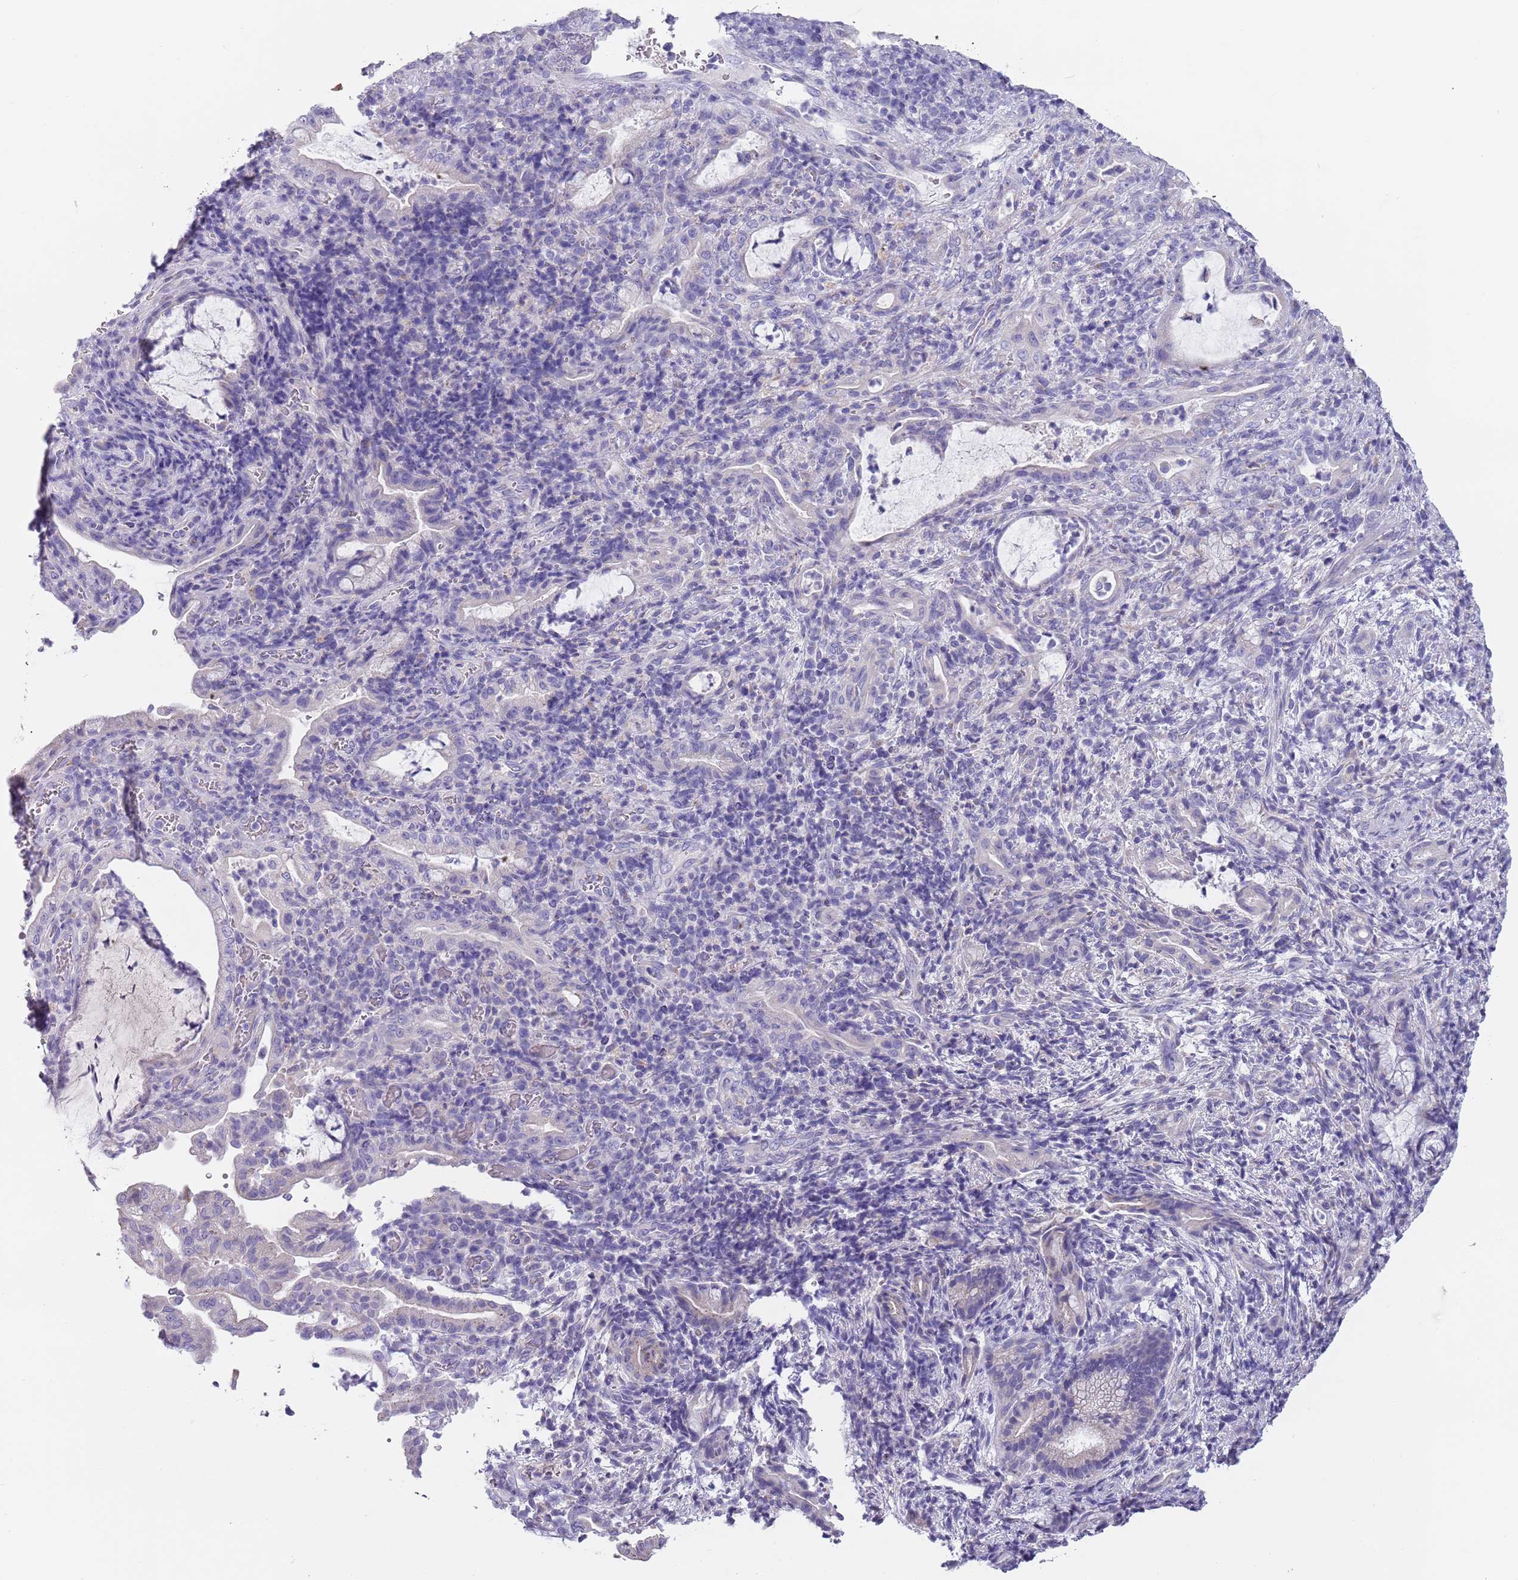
{"staining": {"intensity": "negative", "quantity": "none", "location": "none"}, "tissue": "pancreatic cancer", "cell_type": "Tumor cells", "image_type": "cancer", "snomed": [{"axis": "morphology", "description": "Normal tissue, NOS"}, {"axis": "morphology", "description": "Adenocarcinoma, NOS"}, {"axis": "topography", "description": "Pancreas"}], "caption": "Immunohistochemical staining of adenocarcinoma (pancreatic) exhibits no significant positivity in tumor cells. Nuclei are stained in blue.", "gene": "MAN1C1", "patient": {"sex": "female", "age": 55}}